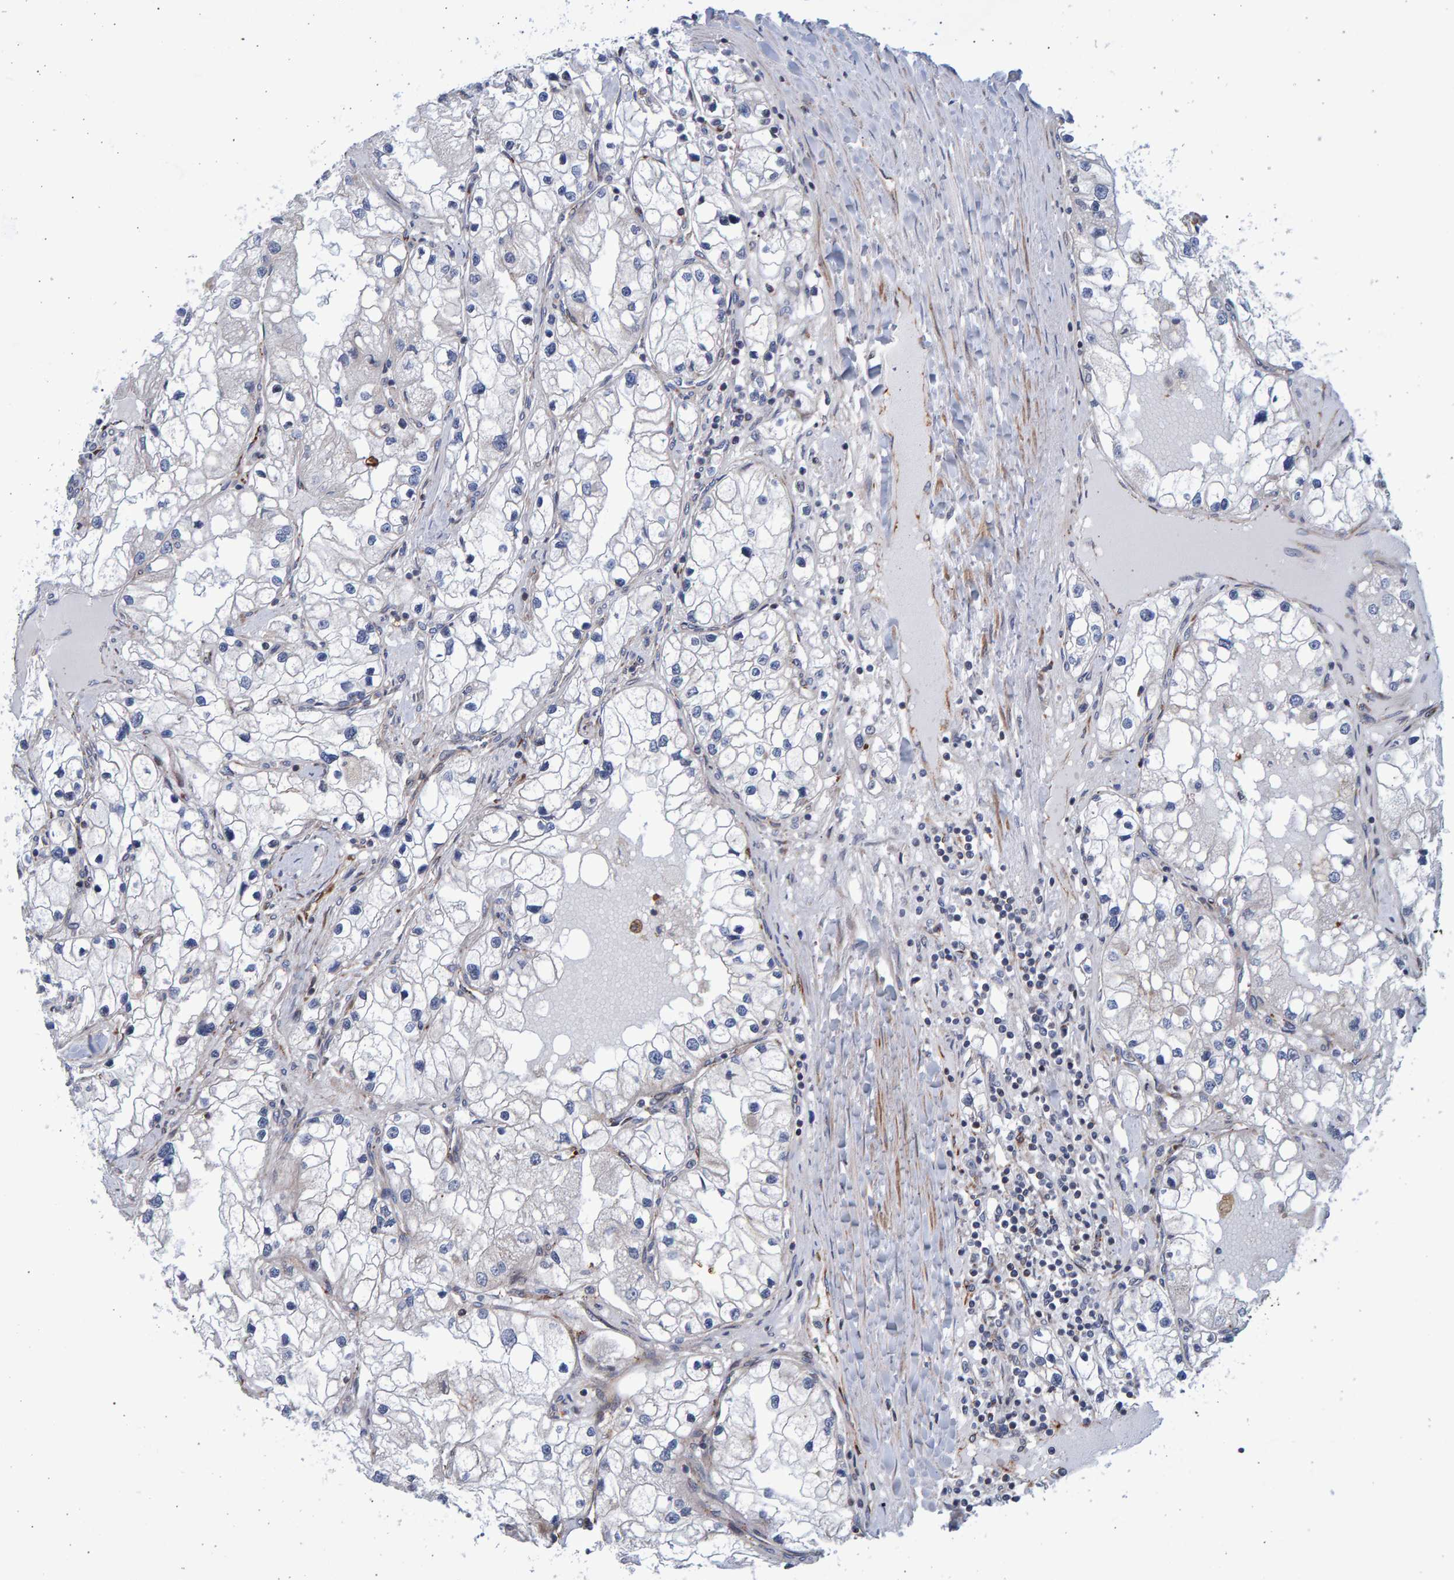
{"staining": {"intensity": "negative", "quantity": "none", "location": "none"}, "tissue": "renal cancer", "cell_type": "Tumor cells", "image_type": "cancer", "snomed": [{"axis": "morphology", "description": "Adenocarcinoma, NOS"}, {"axis": "topography", "description": "Kidney"}], "caption": "A photomicrograph of renal cancer (adenocarcinoma) stained for a protein demonstrates no brown staining in tumor cells.", "gene": "LRBA", "patient": {"sex": "male", "age": 68}}